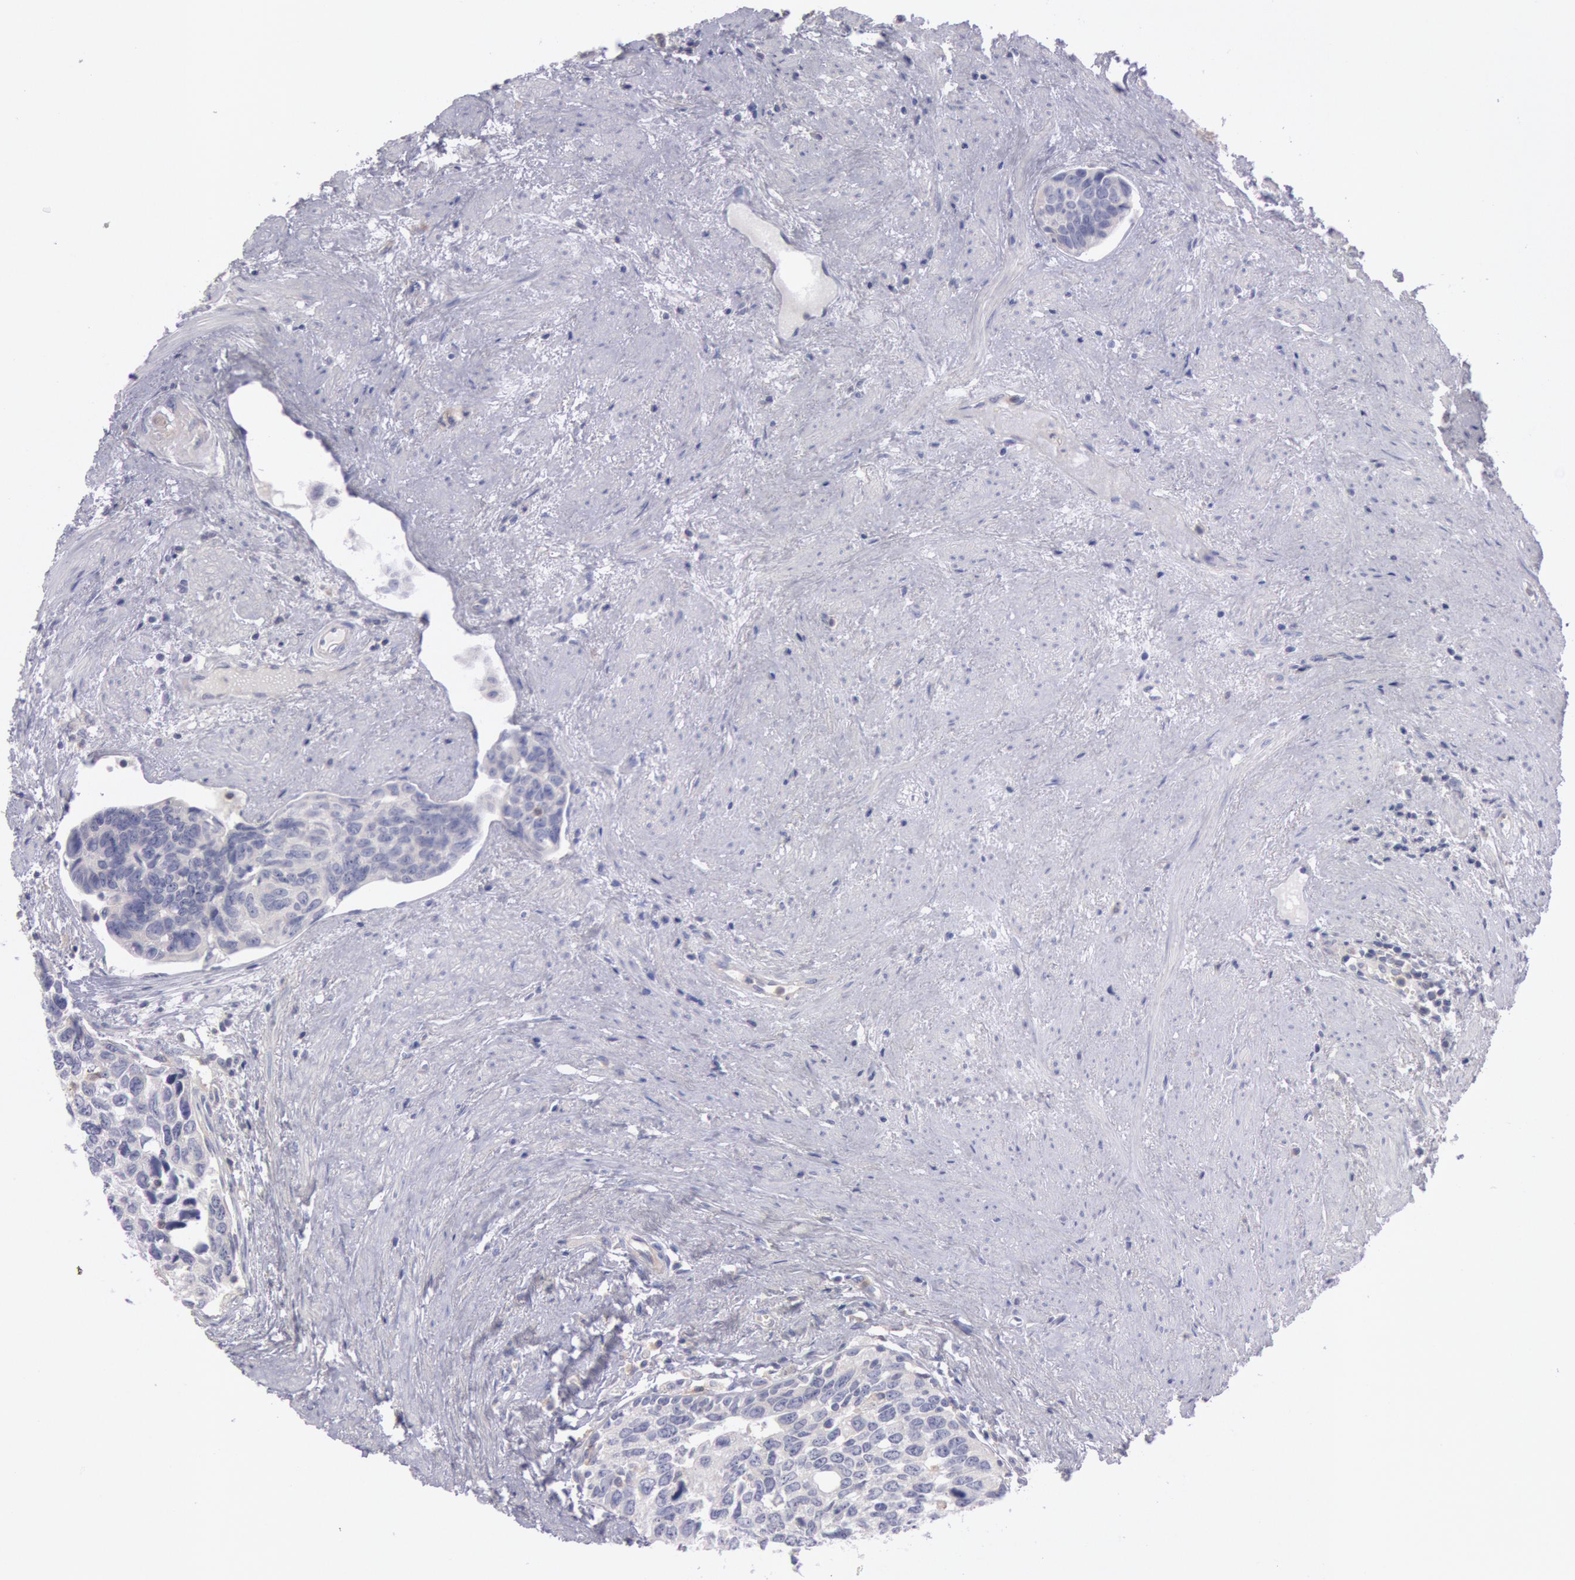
{"staining": {"intensity": "negative", "quantity": "none", "location": "none"}, "tissue": "urothelial cancer", "cell_type": "Tumor cells", "image_type": "cancer", "snomed": [{"axis": "morphology", "description": "Urothelial carcinoma, High grade"}, {"axis": "topography", "description": "Urinary bladder"}], "caption": "Immunohistochemistry histopathology image of urothelial carcinoma (high-grade) stained for a protein (brown), which displays no staining in tumor cells.", "gene": "PIK3R1", "patient": {"sex": "male", "age": 81}}